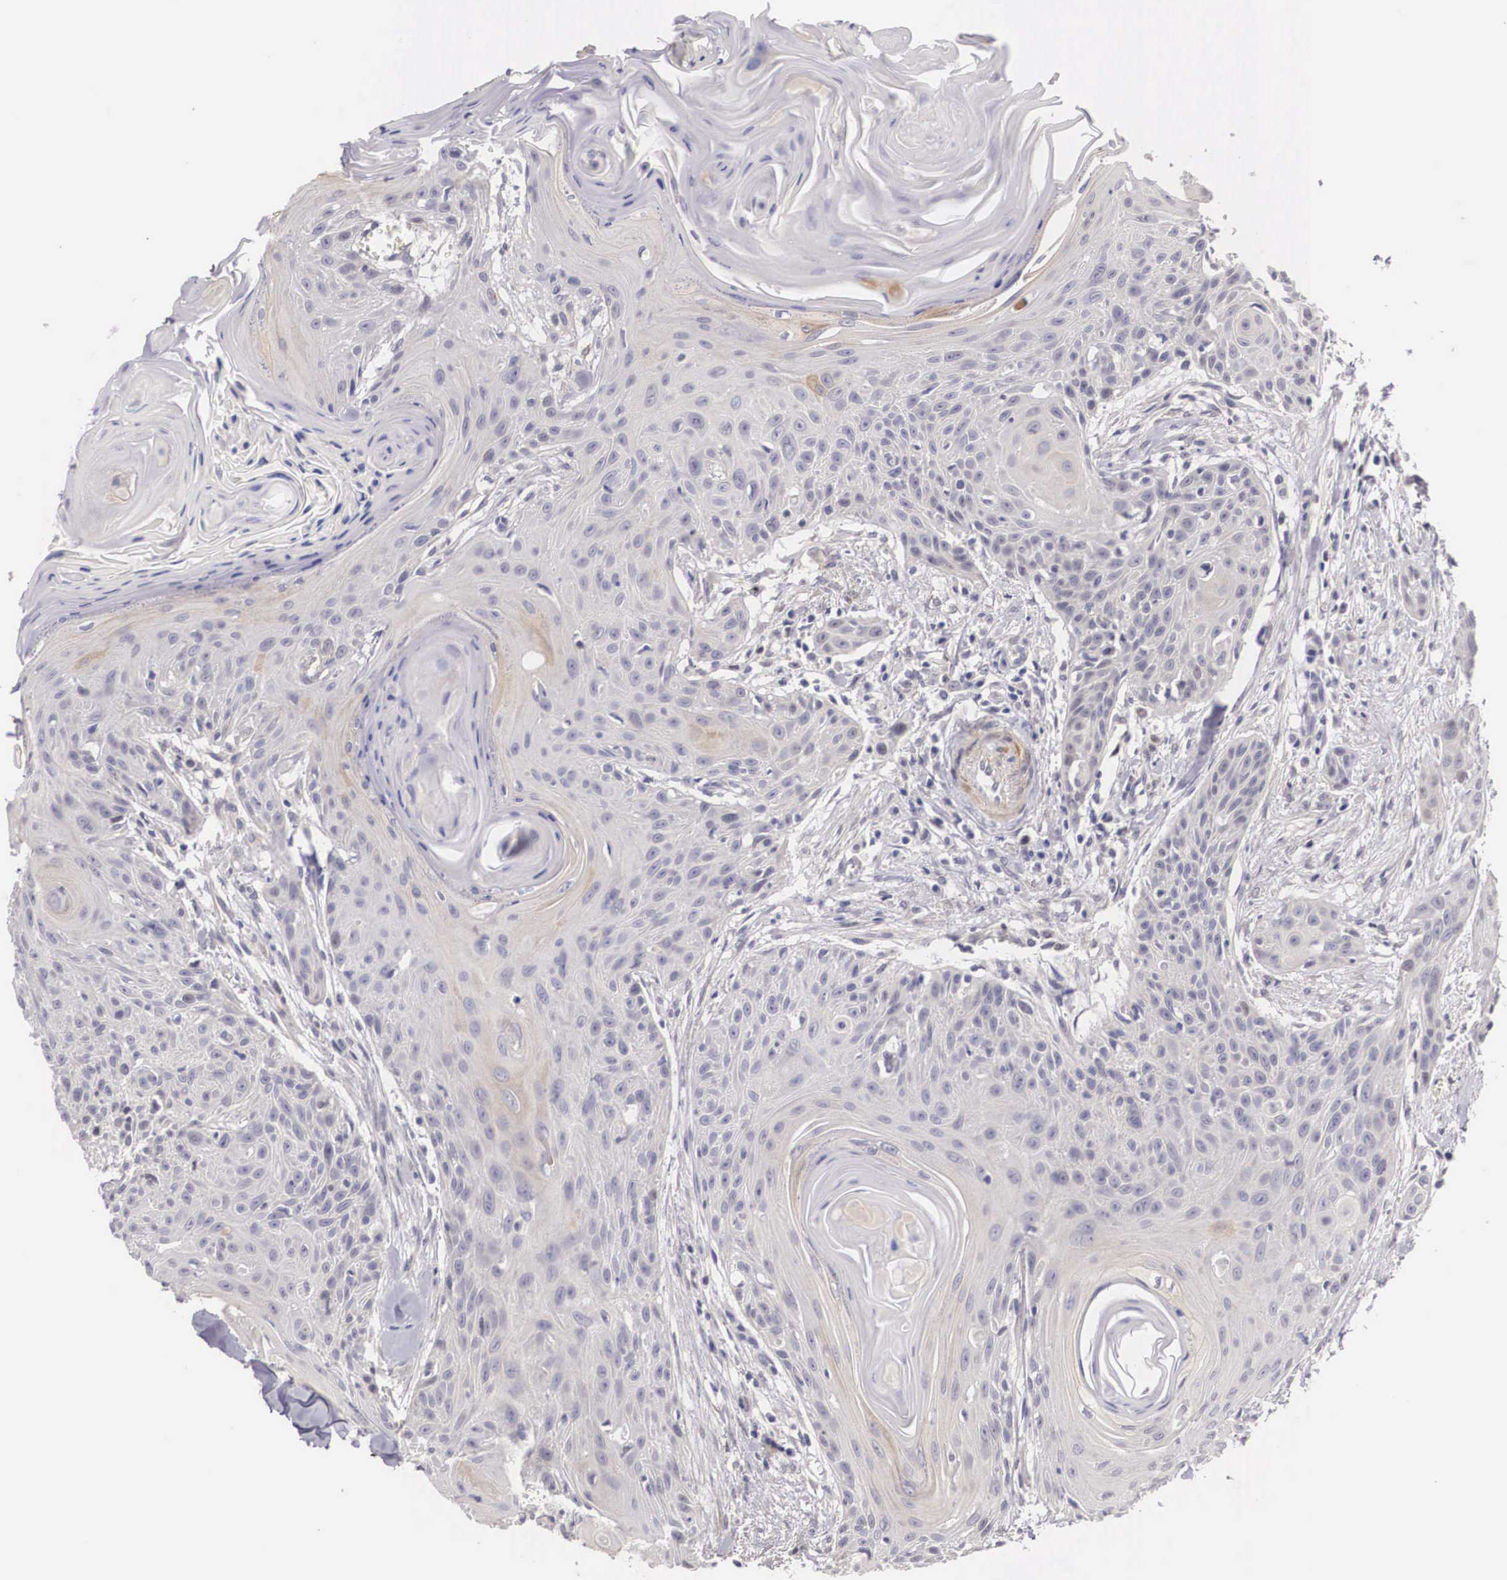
{"staining": {"intensity": "negative", "quantity": "none", "location": "none"}, "tissue": "head and neck cancer", "cell_type": "Tumor cells", "image_type": "cancer", "snomed": [{"axis": "morphology", "description": "Squamous cell carcinoma, NOS"}, {"axis": "morphology", "description": "Squamous cell carcinoma, metastatic, NOS"}, {"axis": "topography", "description": "Lymph node"}, {"axis": "topography", "description": "Salivary gland"}, {"axis": "topography", "description": "Head-Neck"}], "caption": "This is an immunohistochemistry histopathology image of human head and neck squamous cell carcinoma. There is no expression in tumor cells.", "gene": "ENOX2", "patient": {"sex": "female", "age": 74}}